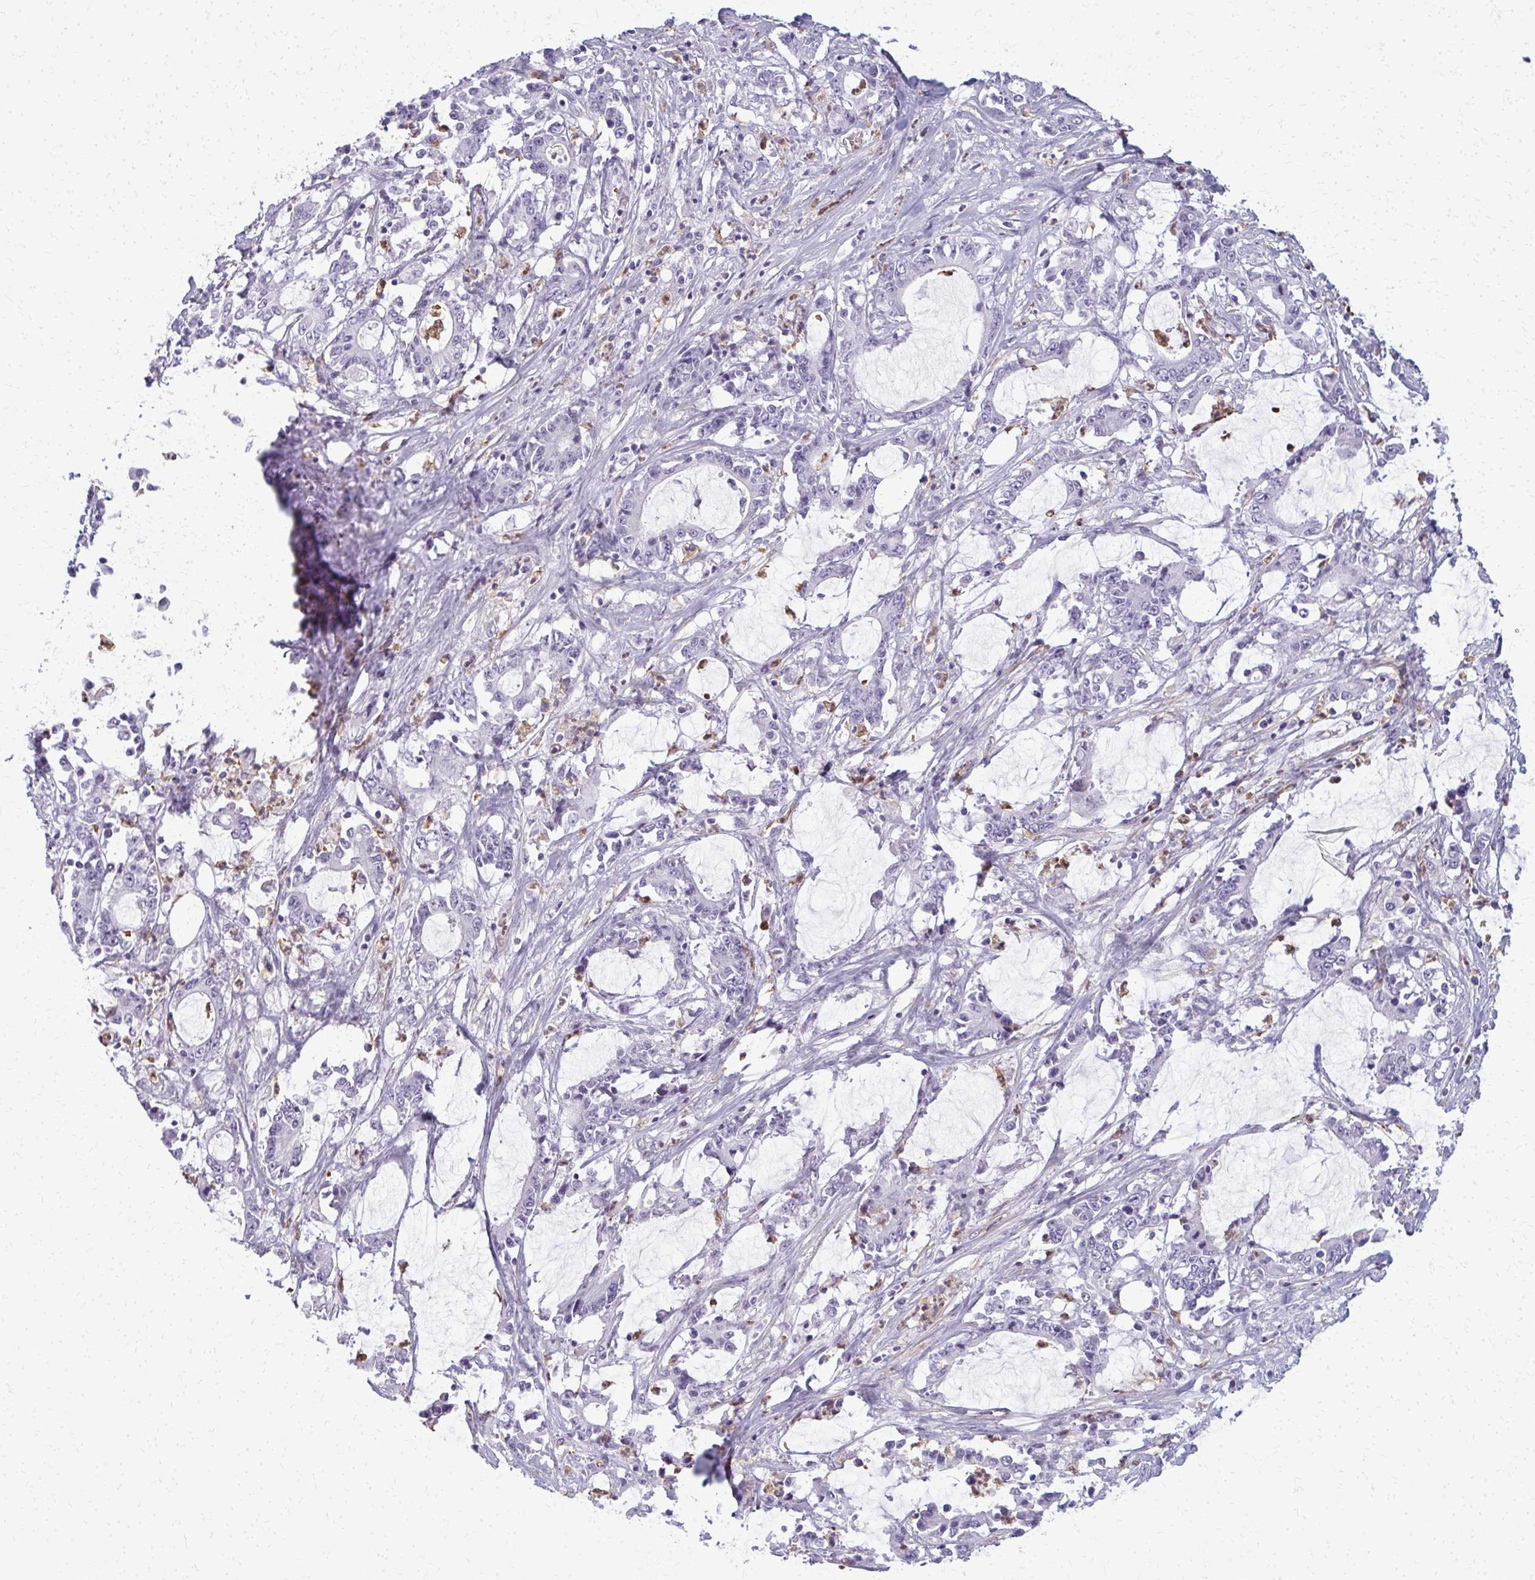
{"staining": {"intensity": "negative", "quantity": "none", "location": "none"}, "tissue": "stomach cancer", "cell_type": "Tumor cells", "image_type": "cancer", "snomed": [{"axis": "morphology", "description": "Adenocarcinoma, NOS"}, {"axis": "topography", "description": "Stomach, upper"}], "caption": "Immunohistochemistry (IHC) micrograph of neoplastic tissue: human stomach cancer (adenocarcinoma) stained with DAB (3,3'-diaminobenzidine) shows no significant protein expression in tumor cells.", "gene": "CA3", "patient": {"sex": "male", "age": 68}}